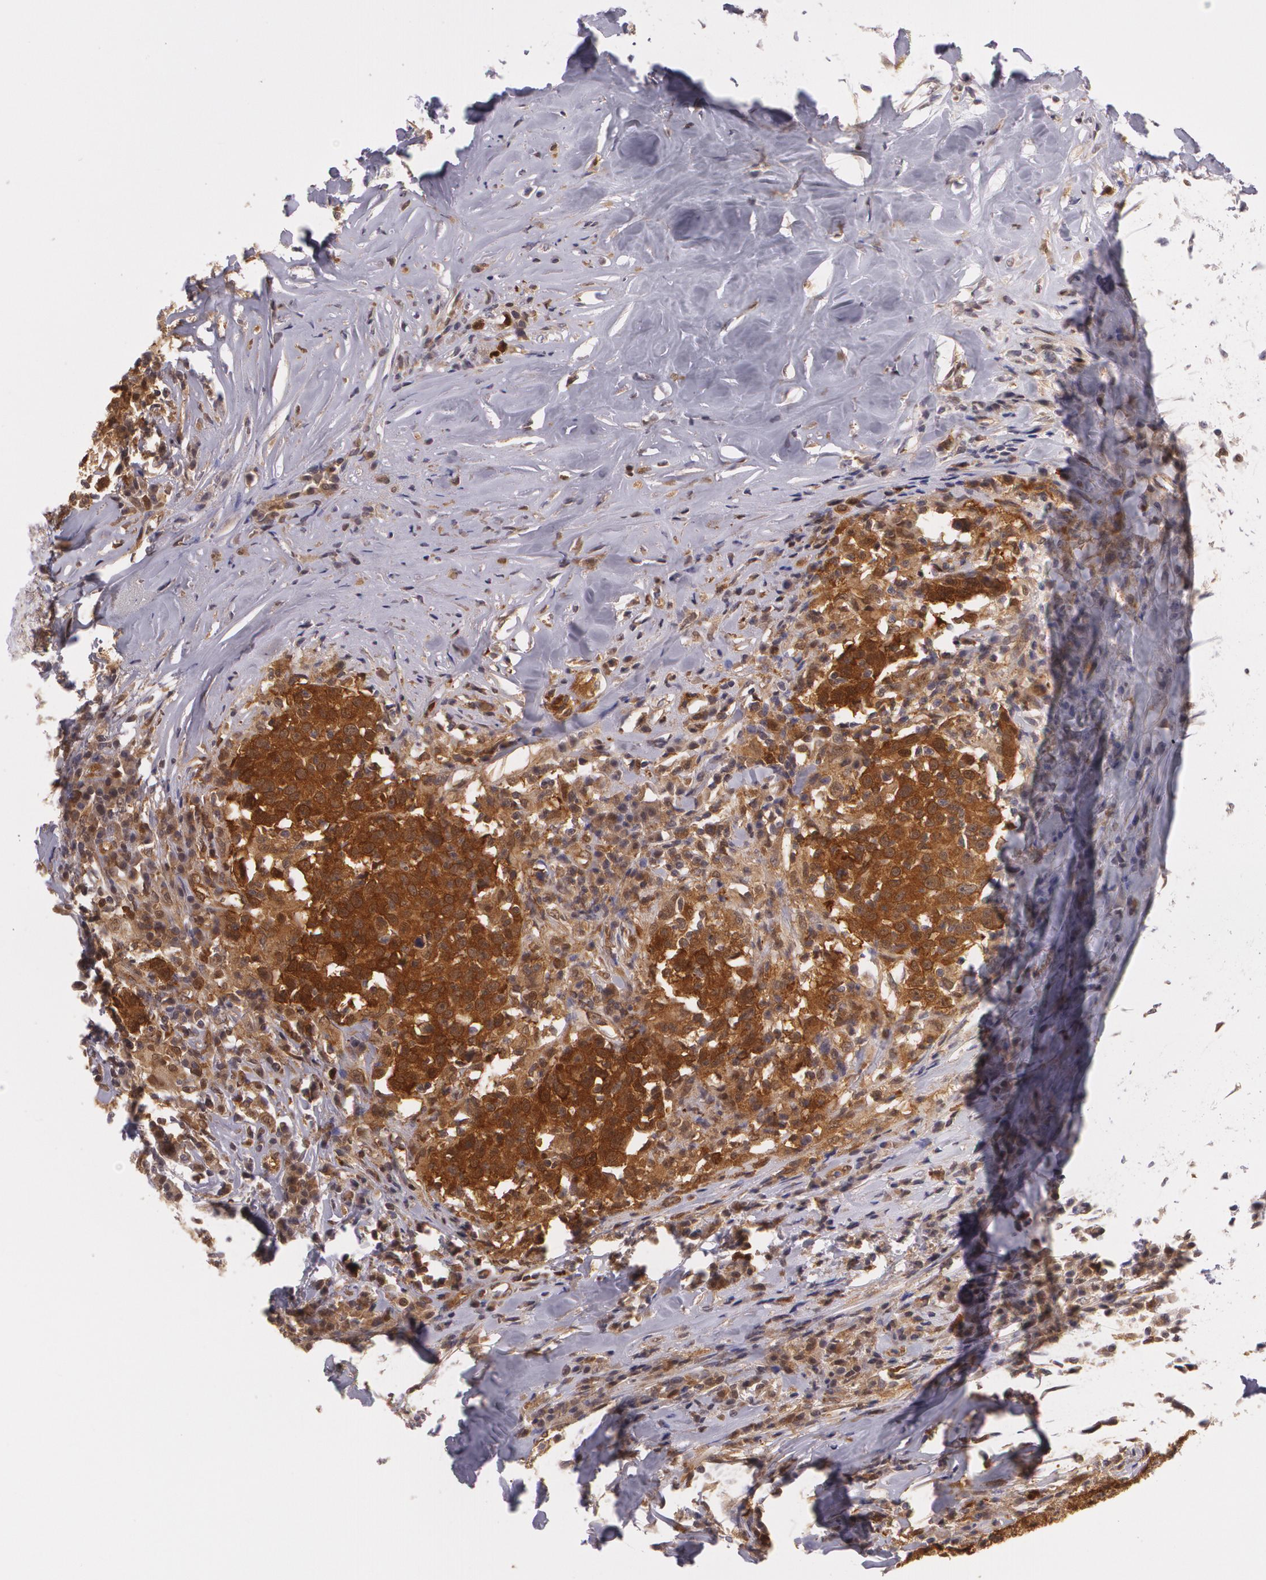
{"staining": {"intensity": "strong", "quantity": ">75%", "location": "cytoplasmic/membranous,nuclear"}, "tissue": "head and neck cancer", "cell_type": "Tumor cells", "image_type": "cancer", "snomed": [{"axis": "morphology", "description": "Adenocarcinoma, NOS"}, {"axis": "topography", "description": "Salivary gland"}, {"axis": "topography", "description": "Head-Neck"}], "caption": "Human head and neck cancer stained with a brown dye displays strong cytoplasmic/membranous and nuclear positive staining in about >75% of tumor cells.", "gene": "HSPH1", "patient": {"sex": "female", "age": 65}}